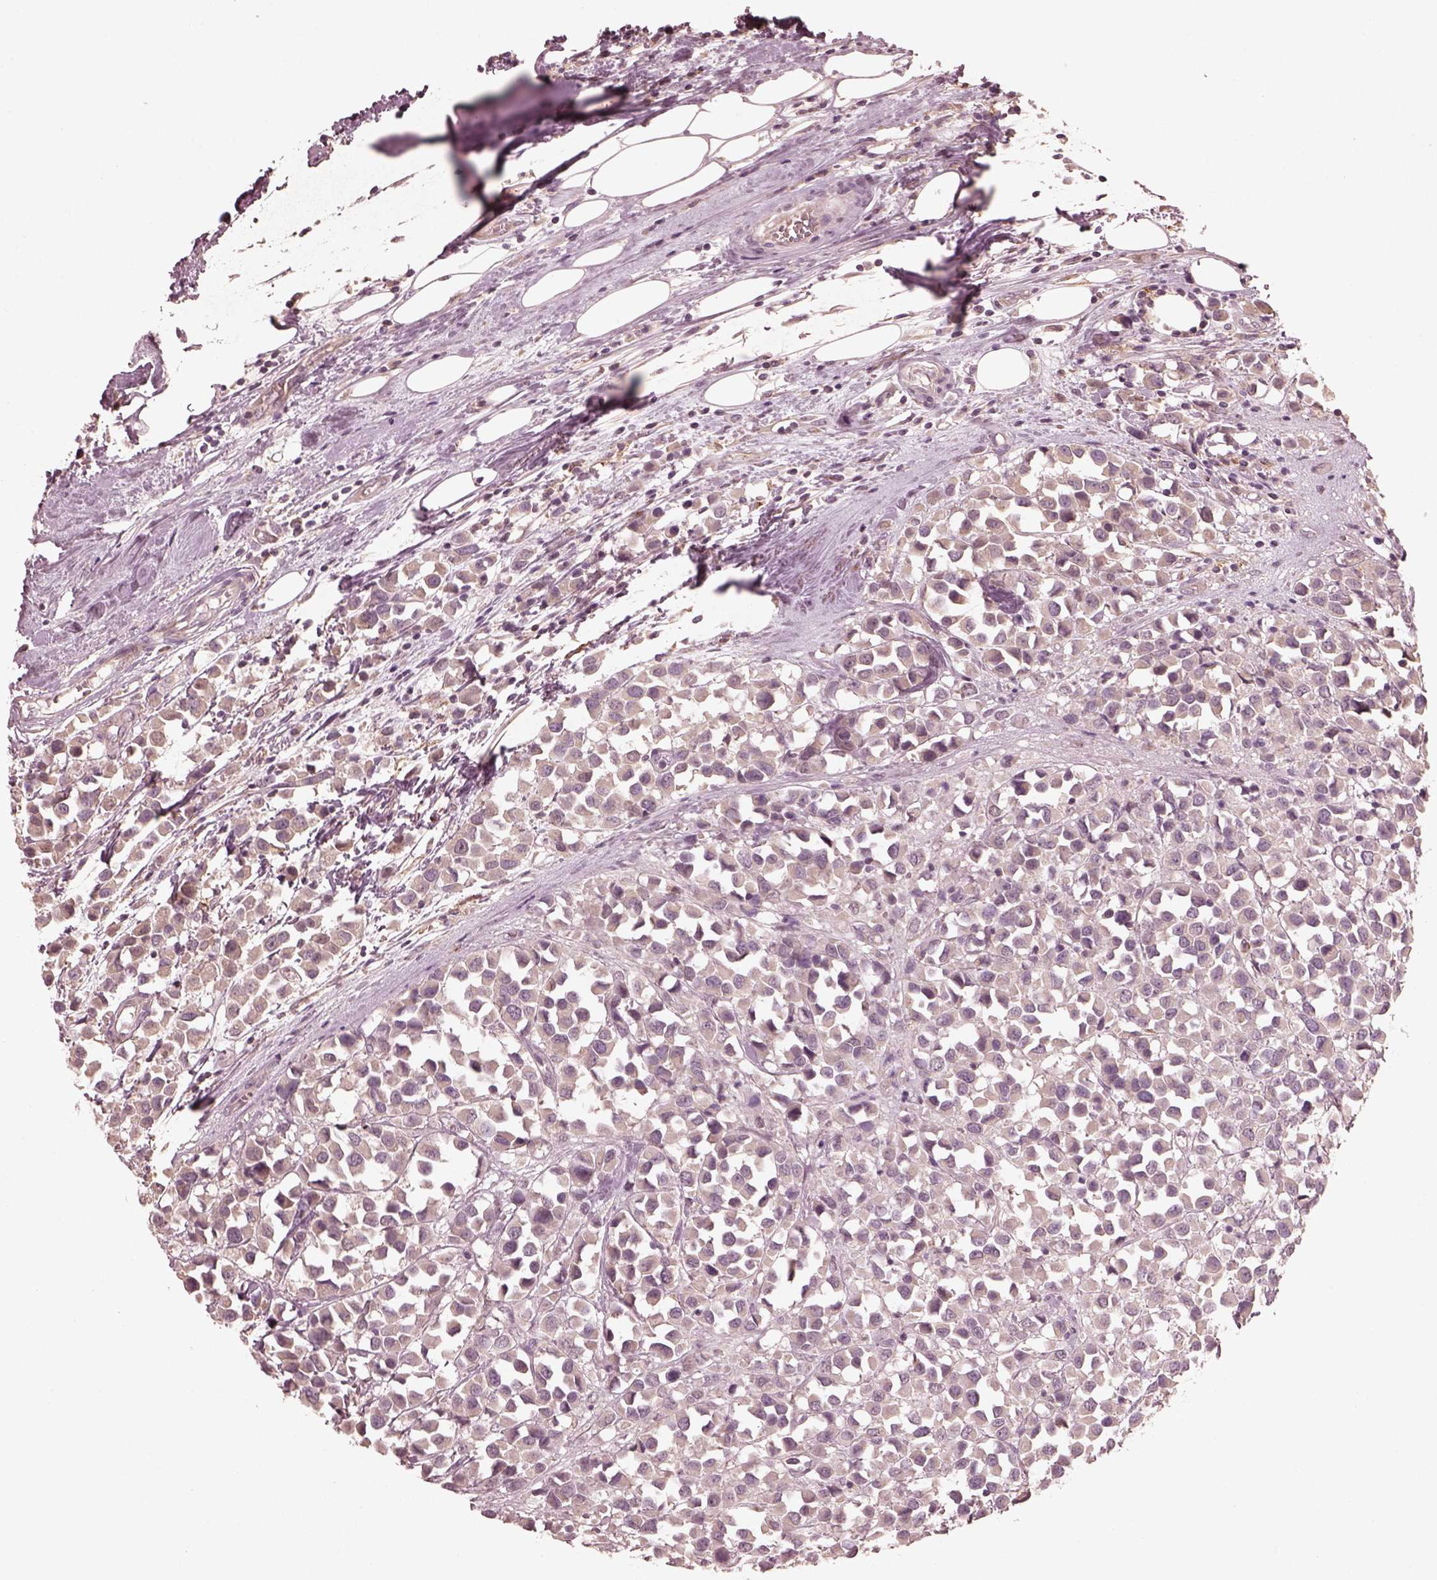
{"staining": {"intensity": "negative", "quantity": "none", "location": "none"}, "tissue": "breast cancer", "cell_type": "Tumor cells", "image_type": "cancer", "snomed": [{"axis": "morphology", "description": "Duct carcinoma"}, {"axis": "topography", "description": "Breast"}], "caption": "Protein analysis of invasive ductal carcinoma (breast) exhibits no significant staining in tumor cells. The staining is performed using DAB (3,3'-diaminobenzidine) brown chromogen with nuclei counter-stained in using hematoxylin.", "gene": "VWA5B1", "patient": {"sex": "female", "age": 61}}